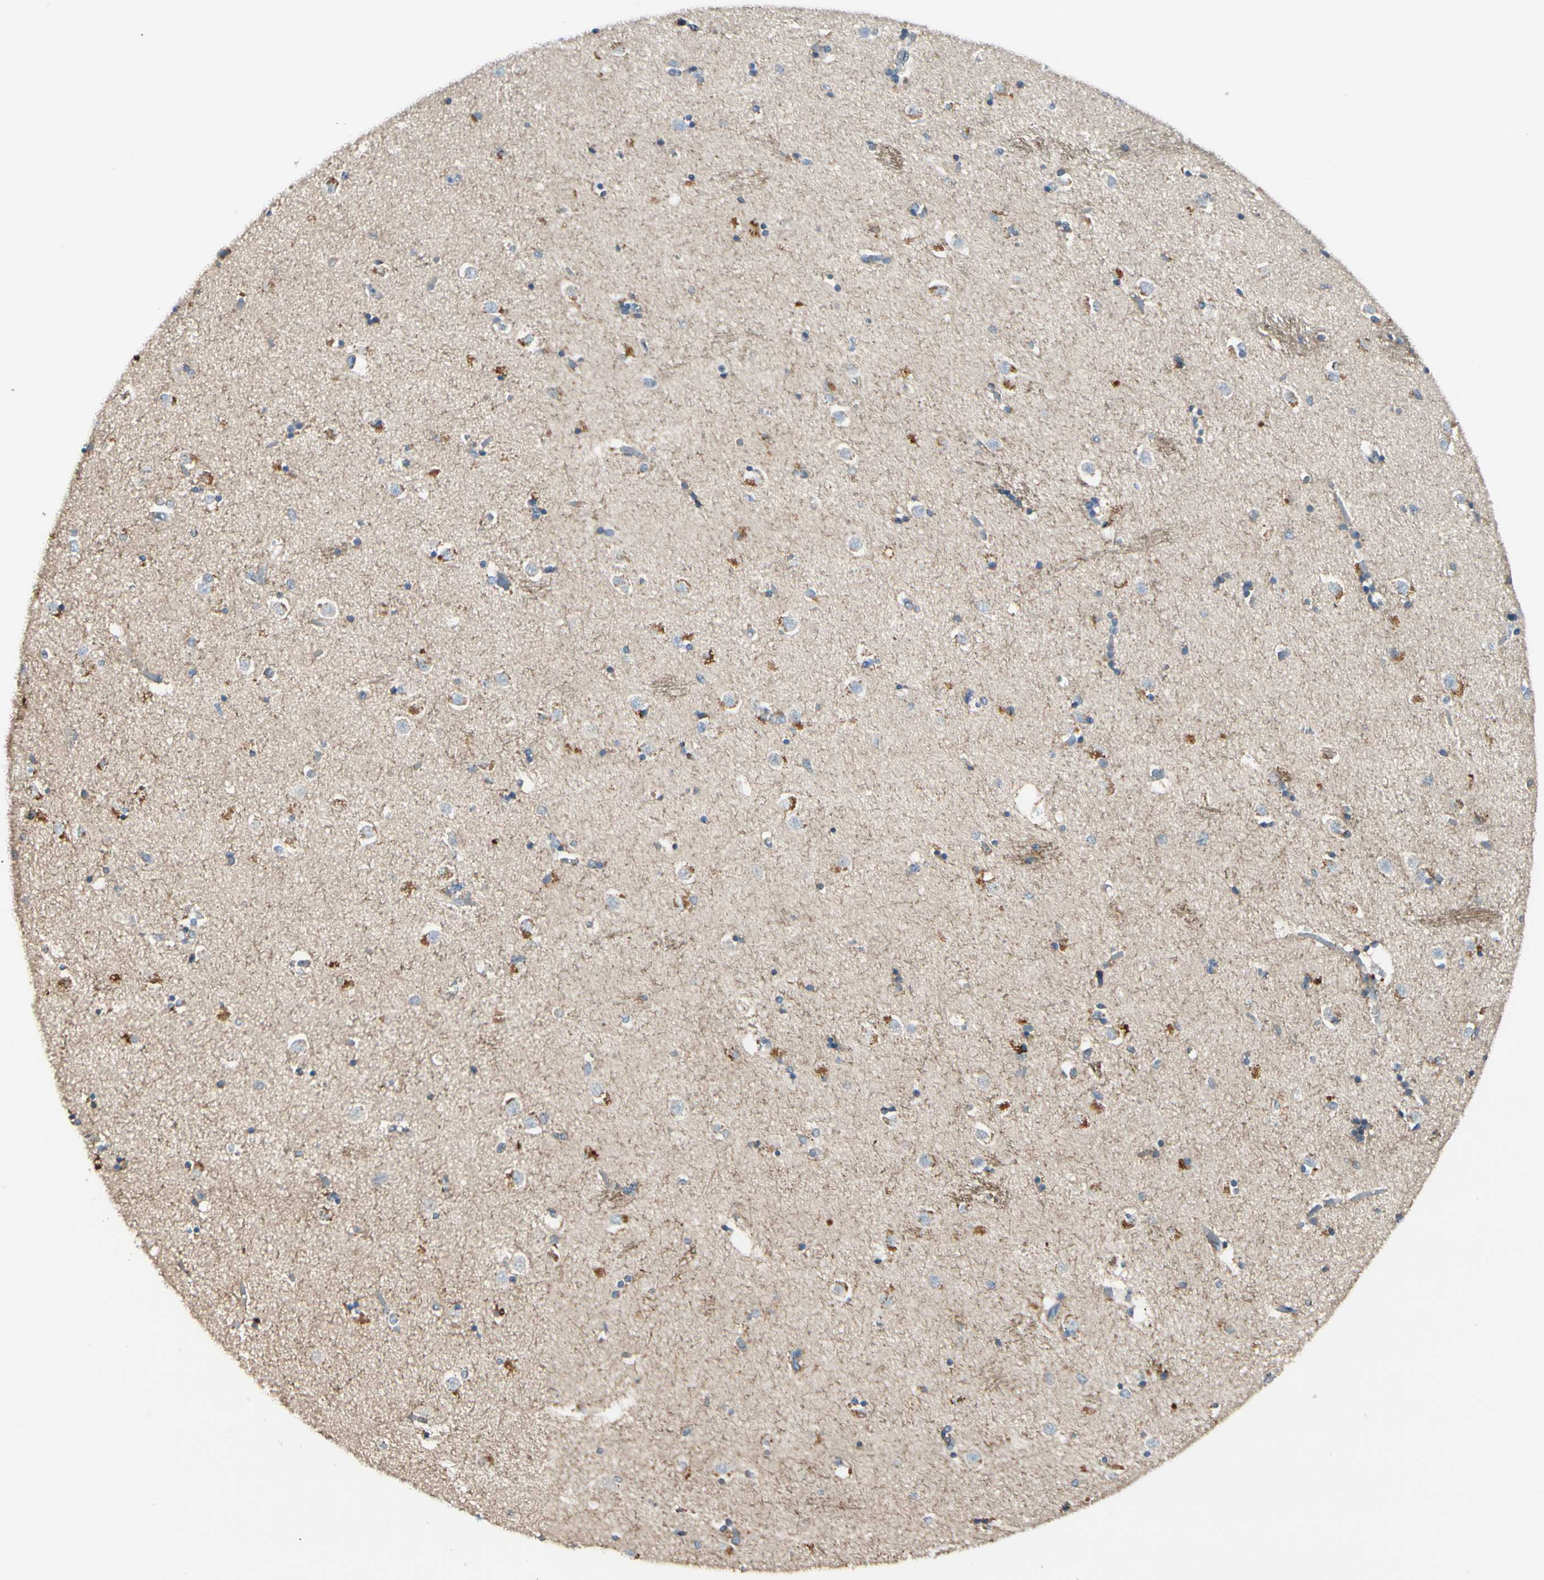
{"staining": {"intensity": "negative", "quantity": "none", "location": "none"}, "tissue": "caudate", "cell_type": "Glial cells", "image_type": "normal", "snomed": [{"axis": "morphology", "description": "Normal tissue, NOS"}, {"axis": "topography", "description": "Lateral ventricle wall"}], "caption": "Glial cells are negative for protein expression in normal human caudate.", "gene": "EPHA3", "patient": {"sex": "female", "age": 54}}